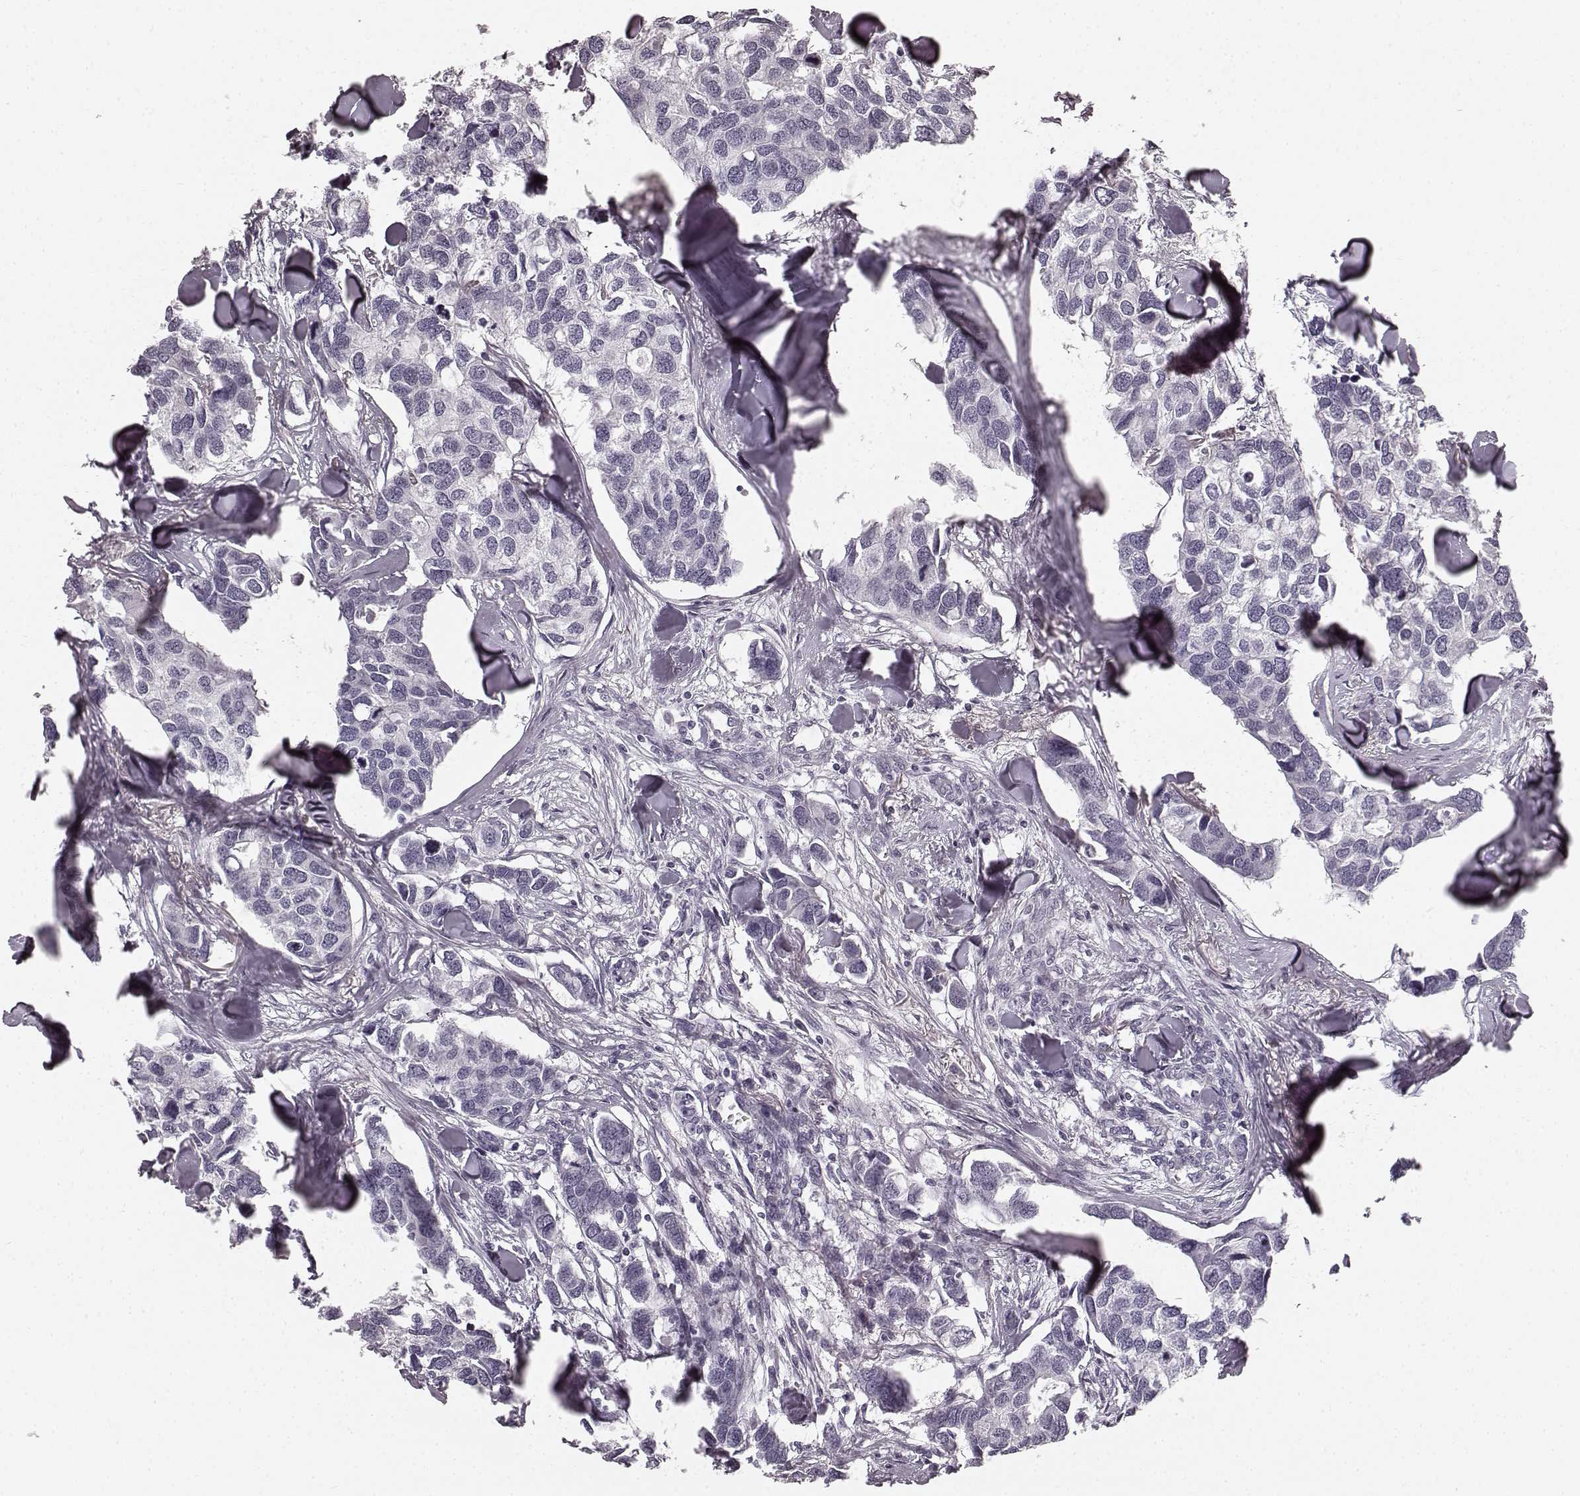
{"staining": {"intensity": "negative", "quantity": "none", "location": "none"}, "tissue": "breast cancer", "cell_type": "Tumor cells", "image_type": "cancer", "snomed": [{"axis": "morphology", "description": "Duct carcinoma"}, {"axis": "topography", "description": "Breast"}], "caption": "Tumor cells show no significant protein positivity in breast cancer. (DAB IHC with hematoxylin counter stain).", "gene": "TMPRSS15", "patient": {"sex": "female", "age": 83}}